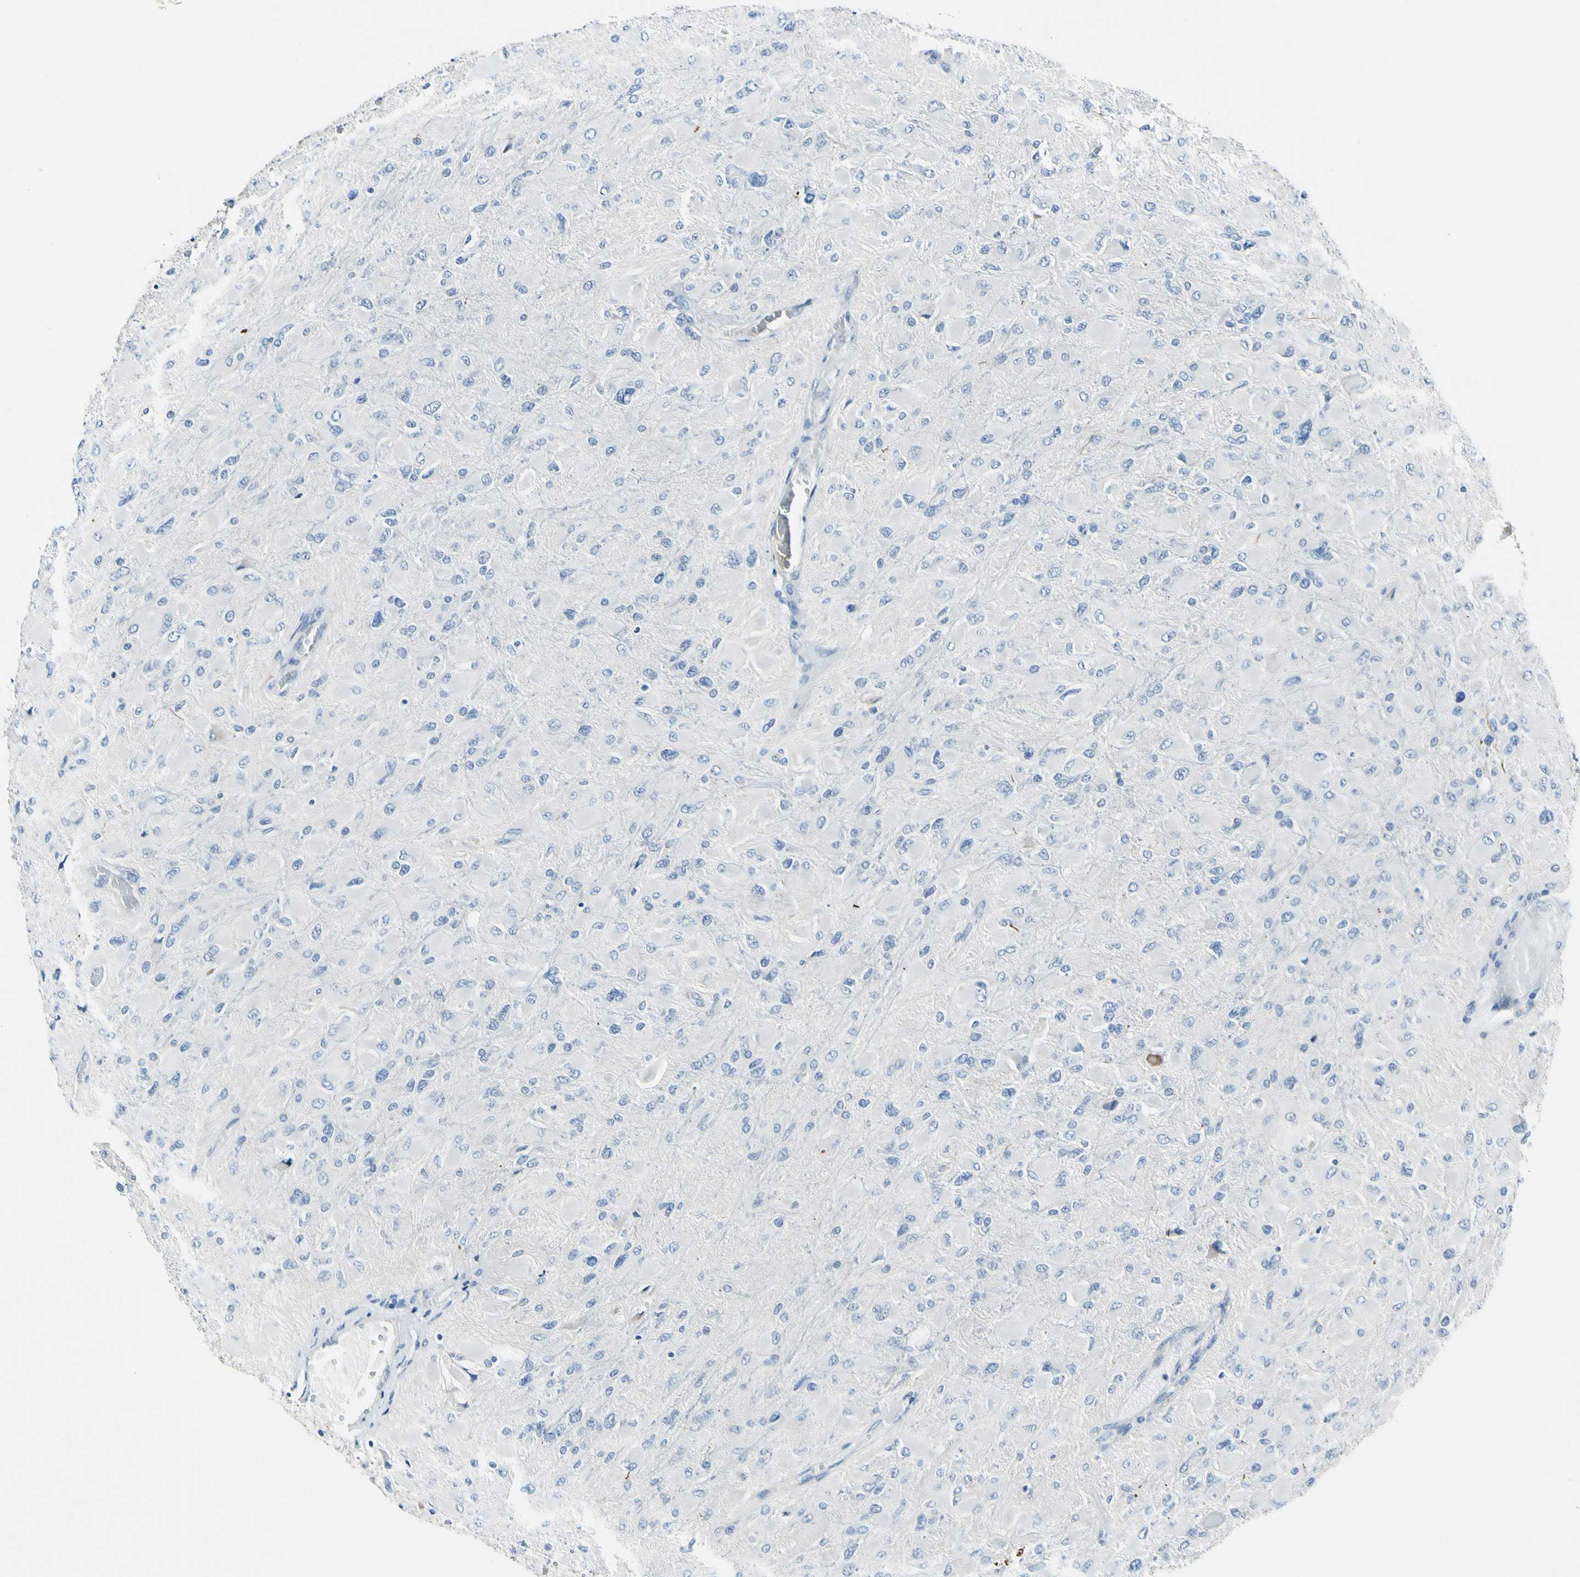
{"staining": {"intensity": "negative", "quantity": "none", "location": "none"}, "tissue": "glioma", "cell_type": "Tumor cells", "image_type": "cancer", "snomed": [{"axis": "morphology", "description": "Glioma, malignant, High grade"}, {"axis": "topography", "description": "Cerebral cortex"}], "caption": "Immunohistochemistry photomicrograph of neoplastic tissue: human malignant high-grade glioma stained with DAB (3,3'-diaminobenzidine) displays no significant protein expression in tumor cells. (DAB immunohistochemistry visualized using brightfield microscopy, high magnification).", "gene": "COL6A3", "patient": {"sex": "female", "age": 36}}